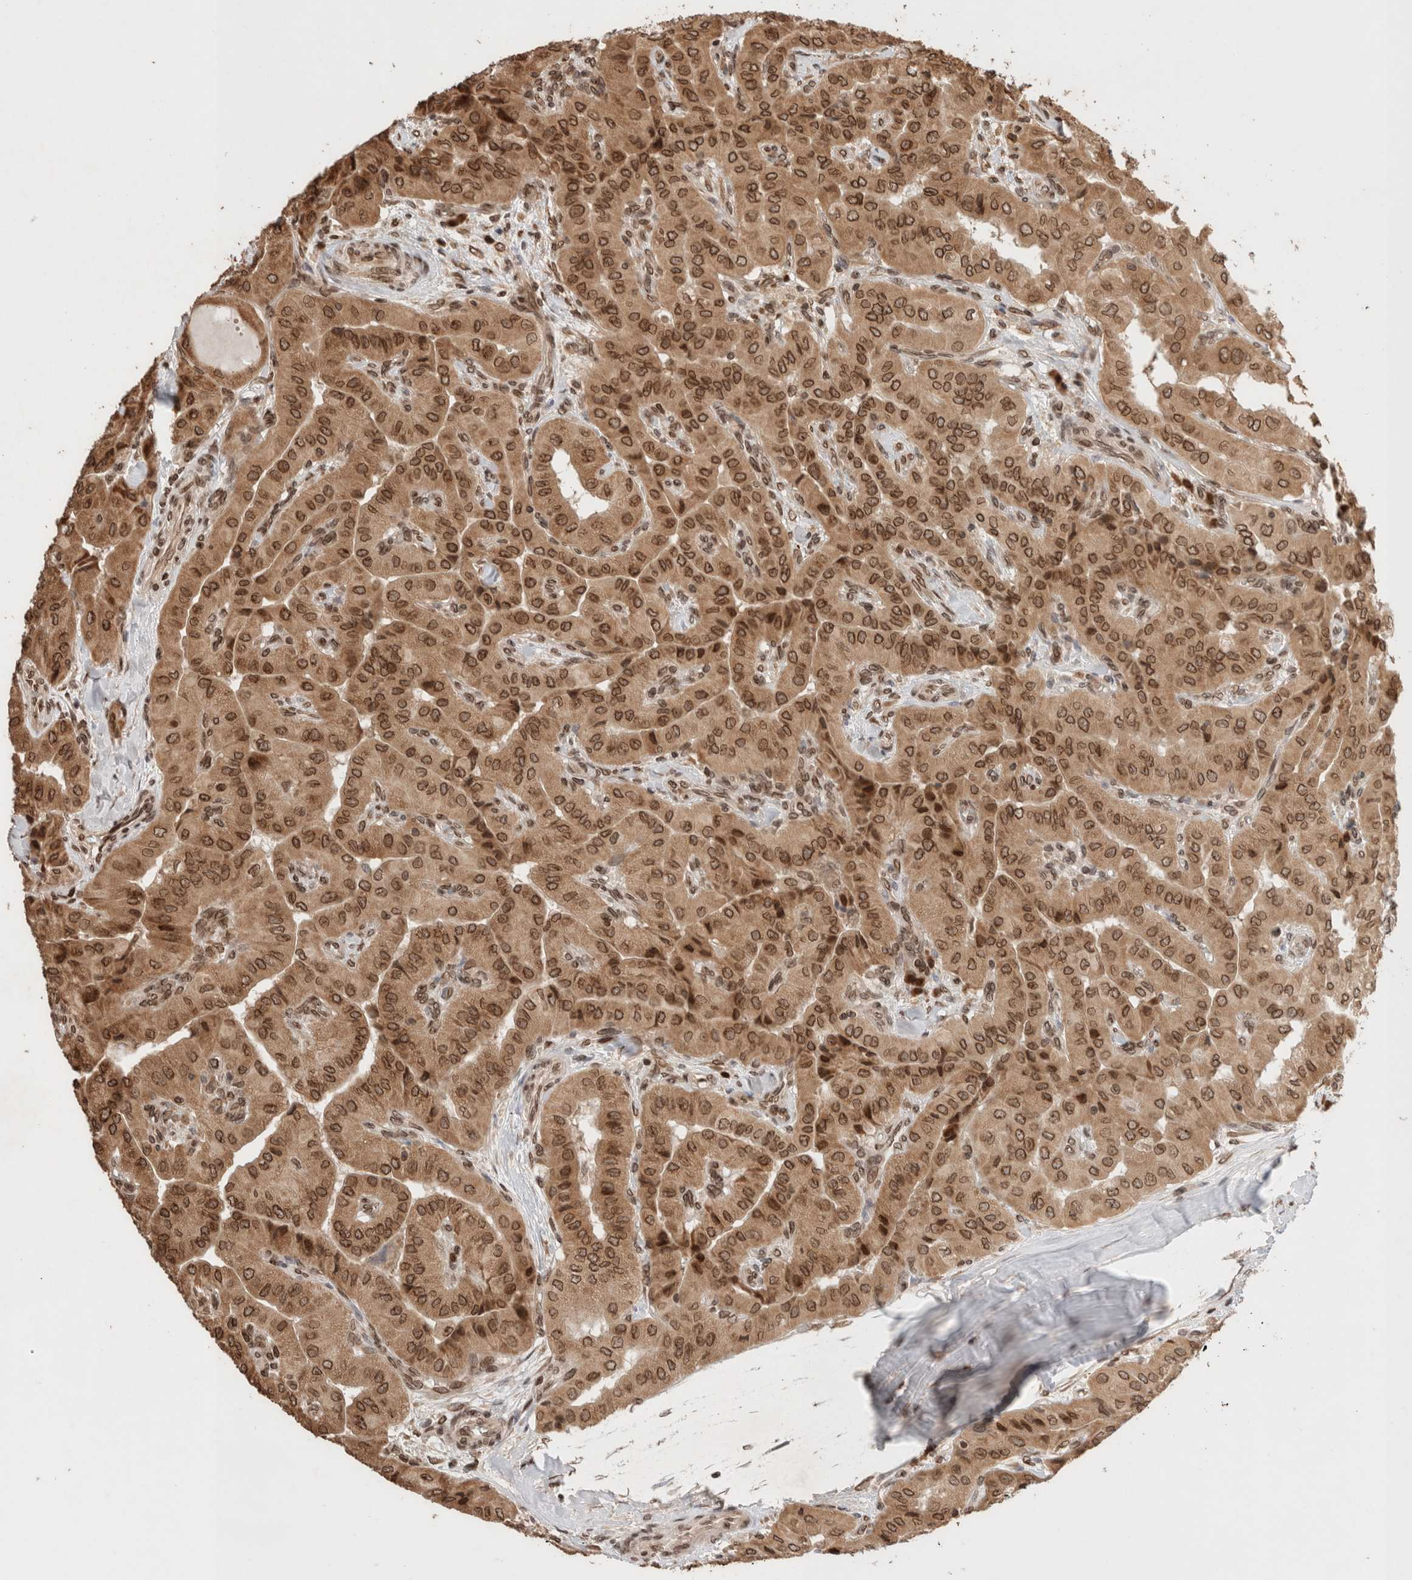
{"staining": {"intensity": "strong", "quantity": ">75%", "location": "cytoplasmic/membranous,nuclear"}, "tissue": "thyroid cancer", "cell_type": "Tumor cells", "image_type": "cancer", "snomed": [{"axis": "morphology", "description": "Papillary adenocarcinoma, NOS"}, {"axis": "topography", "description": "Thyroid gland"}], "caption": "IHC micrograph of neoplastic tissue: thyroid cancer (papillary adenocarcinoma) stained using immunohistochemistry shows high levels of strong protein expression localized specifically in the cytoplasmic/membranous and nuclear of tumor cells, appearing as a cytoplasmic/membranous and nuclear brown color.", "gene": "TPR", "patient": {"sex": "female", "age": 59}}